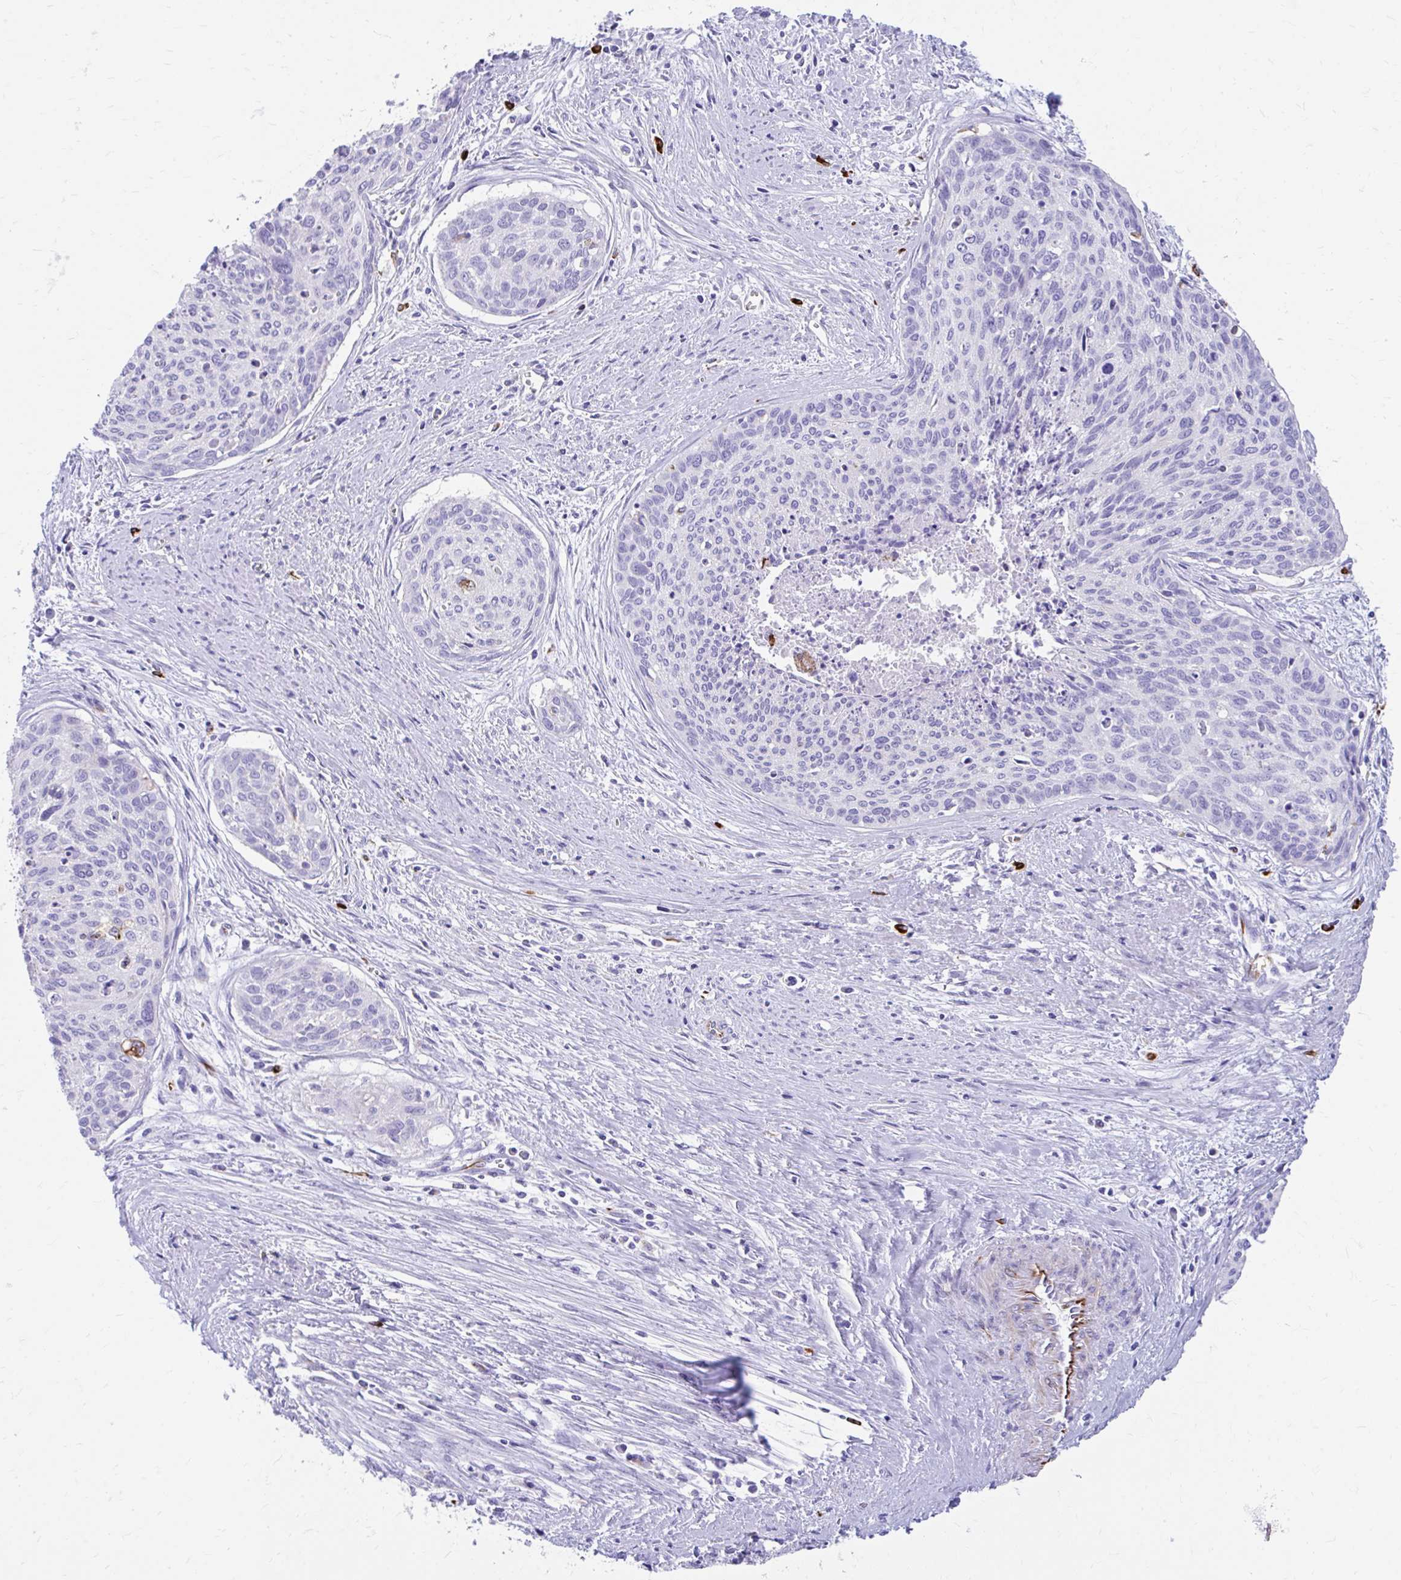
{"staining": {"intensity": "negative", "quantity": "none", "location": "none"}, "tissue": "cervical cancer", "cell_type": "Tumor cells", "image_type": "cancer", "snomed": [{"axis": "morphology", "description": "Squamous cell carcinoma, NOS"}, {"axis": "topography", "description": "Cervix"}], "caption": "Immunohistochemical staining of squamous cell carcinoma (cervical) displays no significant positivity in tumor cells.", "gene": "ZNF699", "patient": {"sex": "female", "age": 55}}